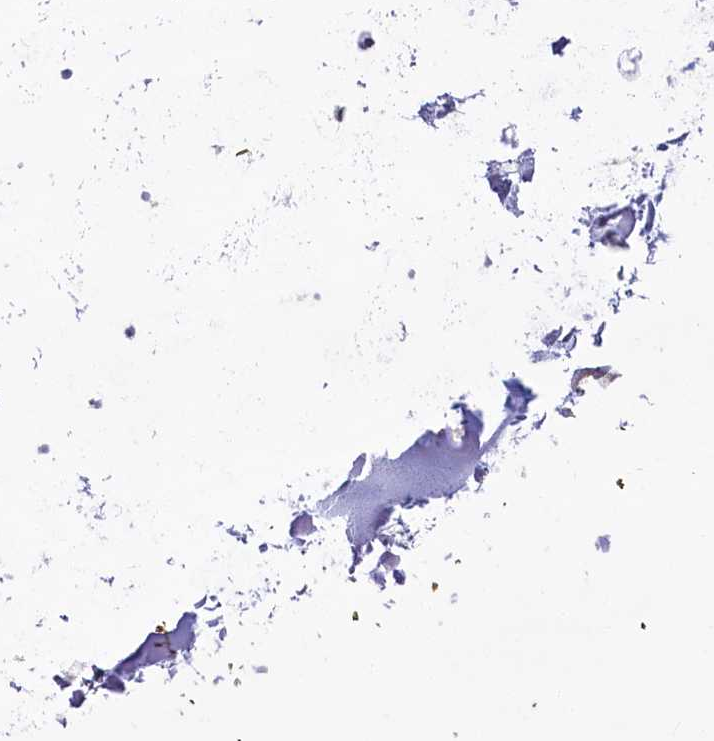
{"staining": {"intensity": "weak", "quantity": ">75%", "location": "cytoplasmic/membranous"}, "tissue": "adipose tissue", "cell_type": "Adipocytes", "image_type": "normal", "snomed": [{"axis": "morphology", "description": "Normal tissue, NOS"}, {"axis": "topography", "description": "Cartilage tissue"}, {"axis": "topography", "description": "Bronchus"}], "caption": "Adipocytes exhibit low levels of weak cytoplasmic/membranous staining in approximately >75% of cells in benign adipose tissue.", "gene": "MTG1", "patient": {"sex": "female", "age": 73}}